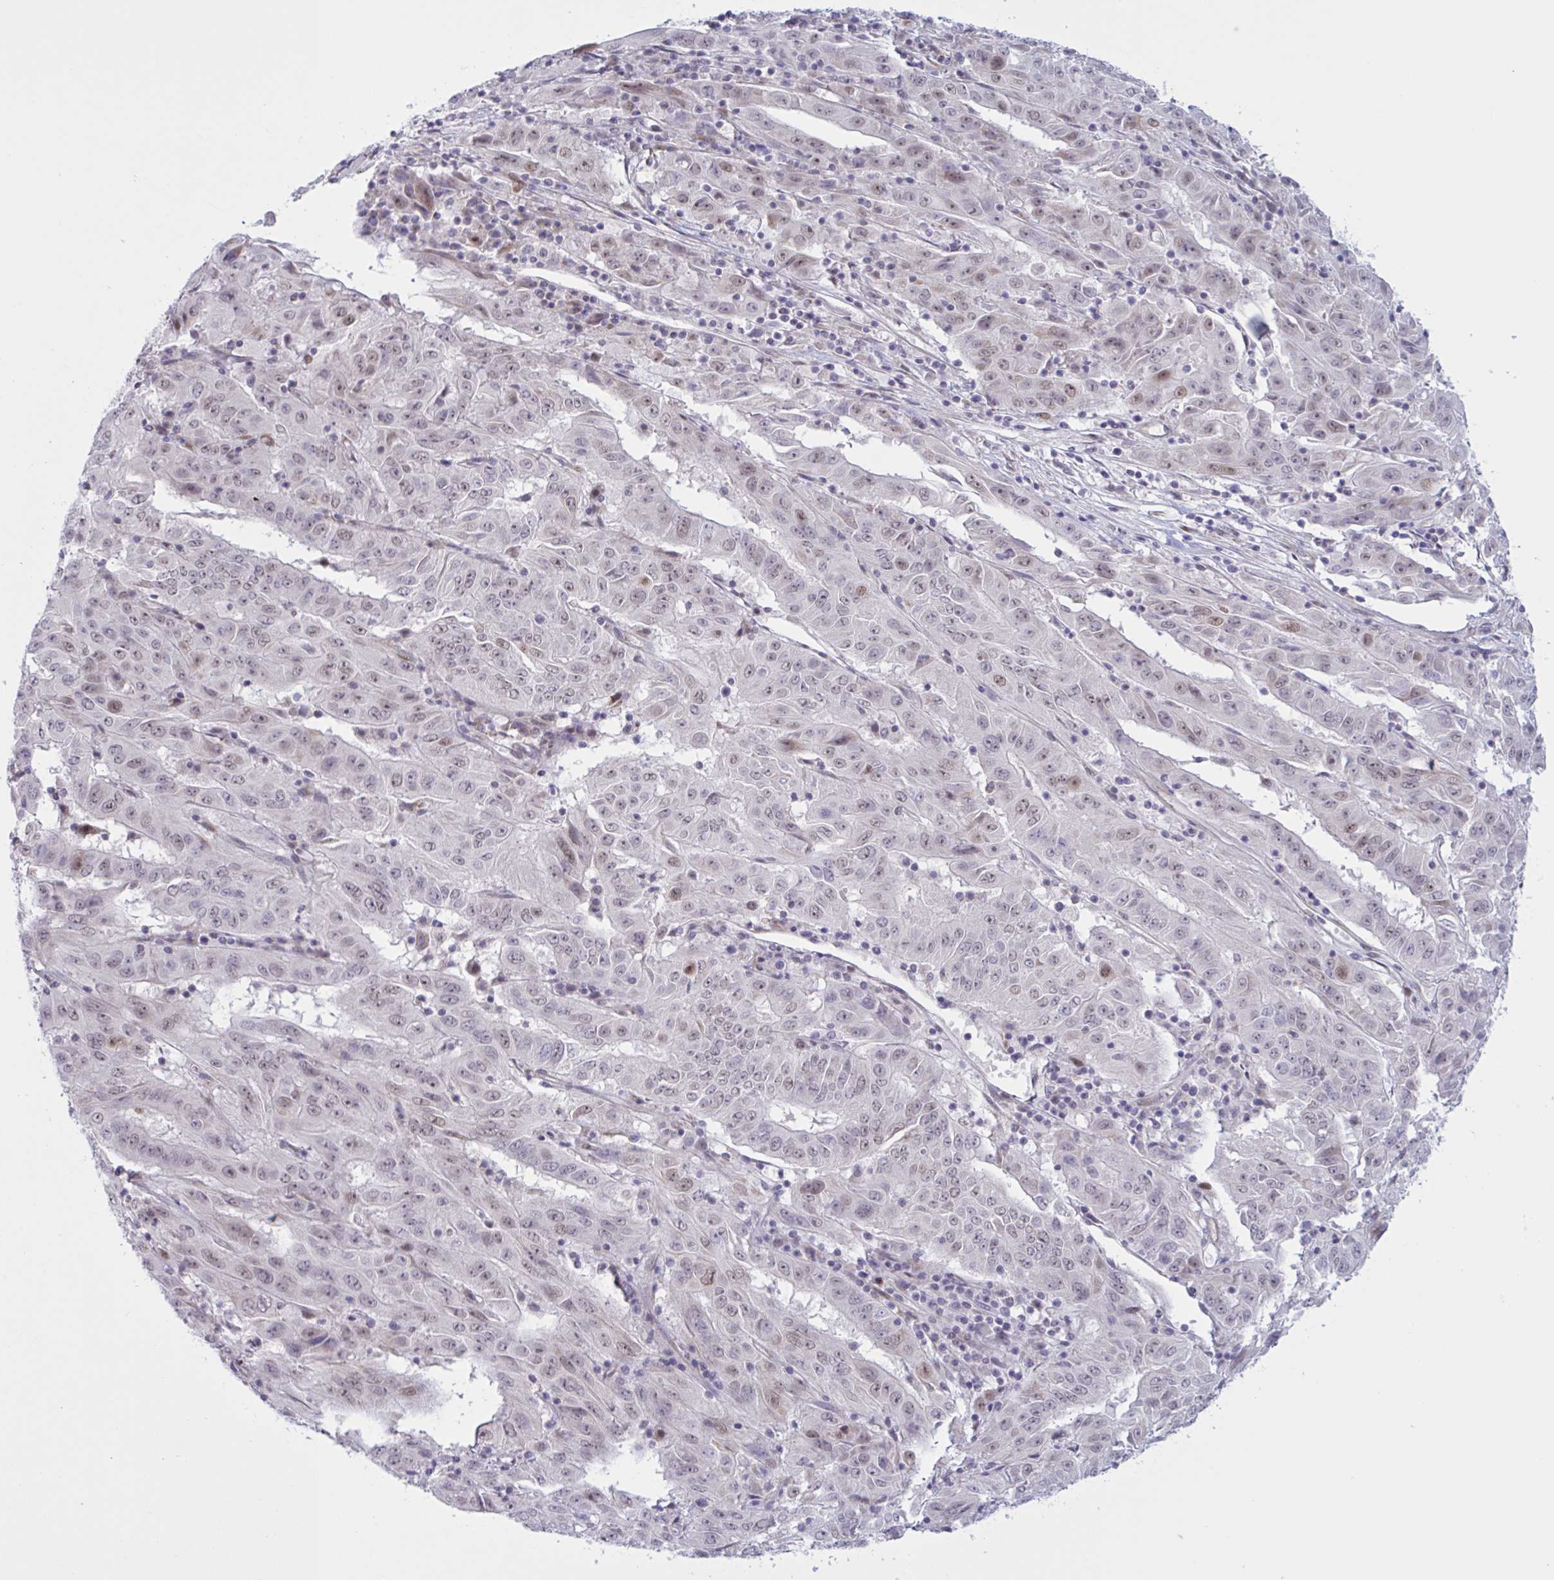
{"staining": {"intensity": "moderate", "quantity": "<25%", "location": "nuclear"}, "tissue": "pancreatic cancer", "cell_type": "Tumor cells", "image_type": "cancer", "snomed": [{"axis": "morphology", "description": "Adenocarcinoma, NOS"}, {"axis": "topography", "description": "Pancreas"}], "caption": "Pancreatic cancer (adenocarcinoma) stained with a brown dye shows moderate nuclear positive expression in approximately <25% of tumor cells.", "gene": "PRMT6", "patient": {"sex": "male", "age": 63}}